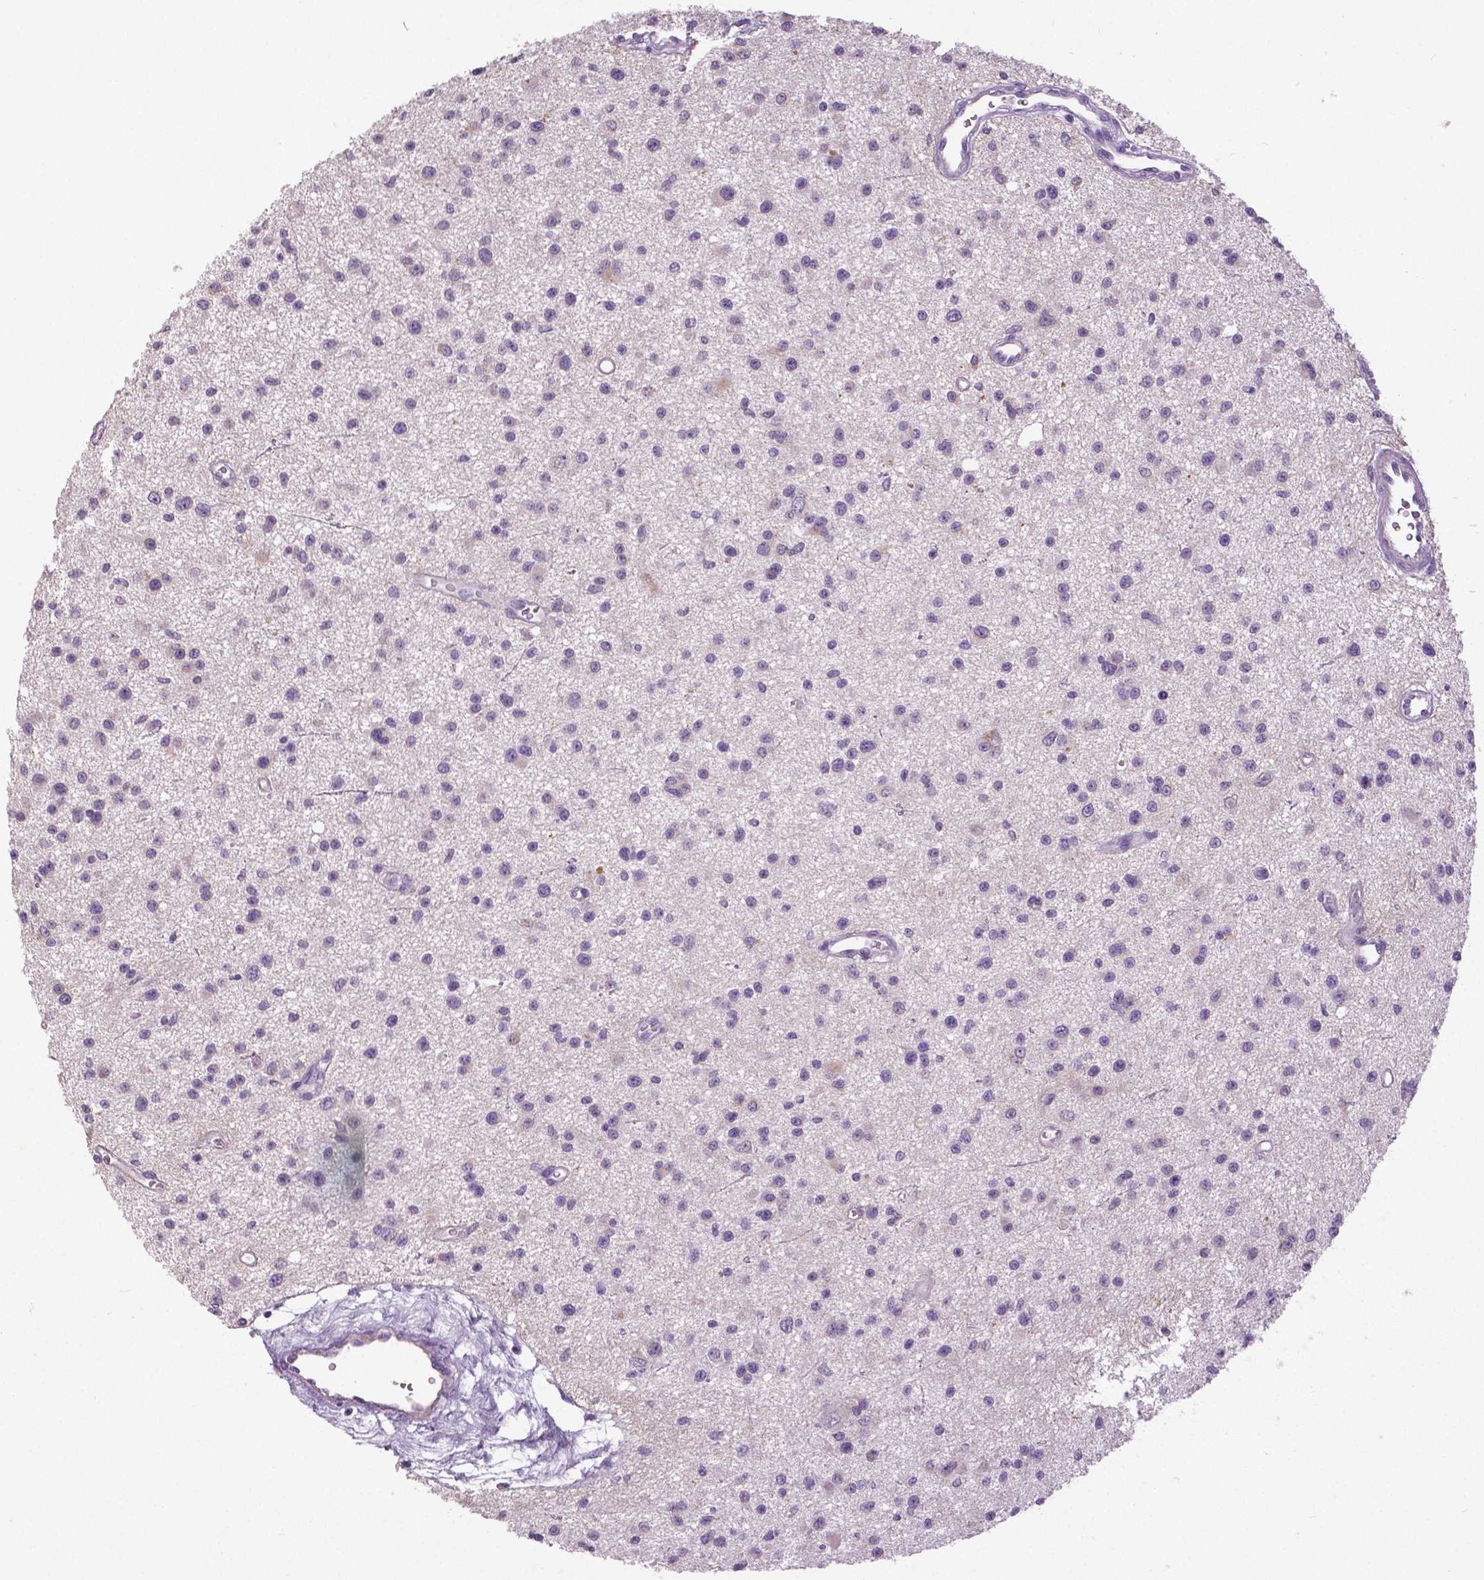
{"staining": {"intensity": "negative", "quantity": "none", "location": "none"}, "tissue": "glioma", "cell_type": "Tumor cells", "image_type": "cancer", "snomed": [{"axis": "morphology", "description": "Glioma, malignant, Low grade"}, {"axis": "topography", "description": "Brain"}], "caption": "This is an immunohistochemistry (IHC) photomicrograph of glioma. There is no positivity in tumor cells.", "gene": "DNAH12", "patient": {"sex": "male", "age": 43}}